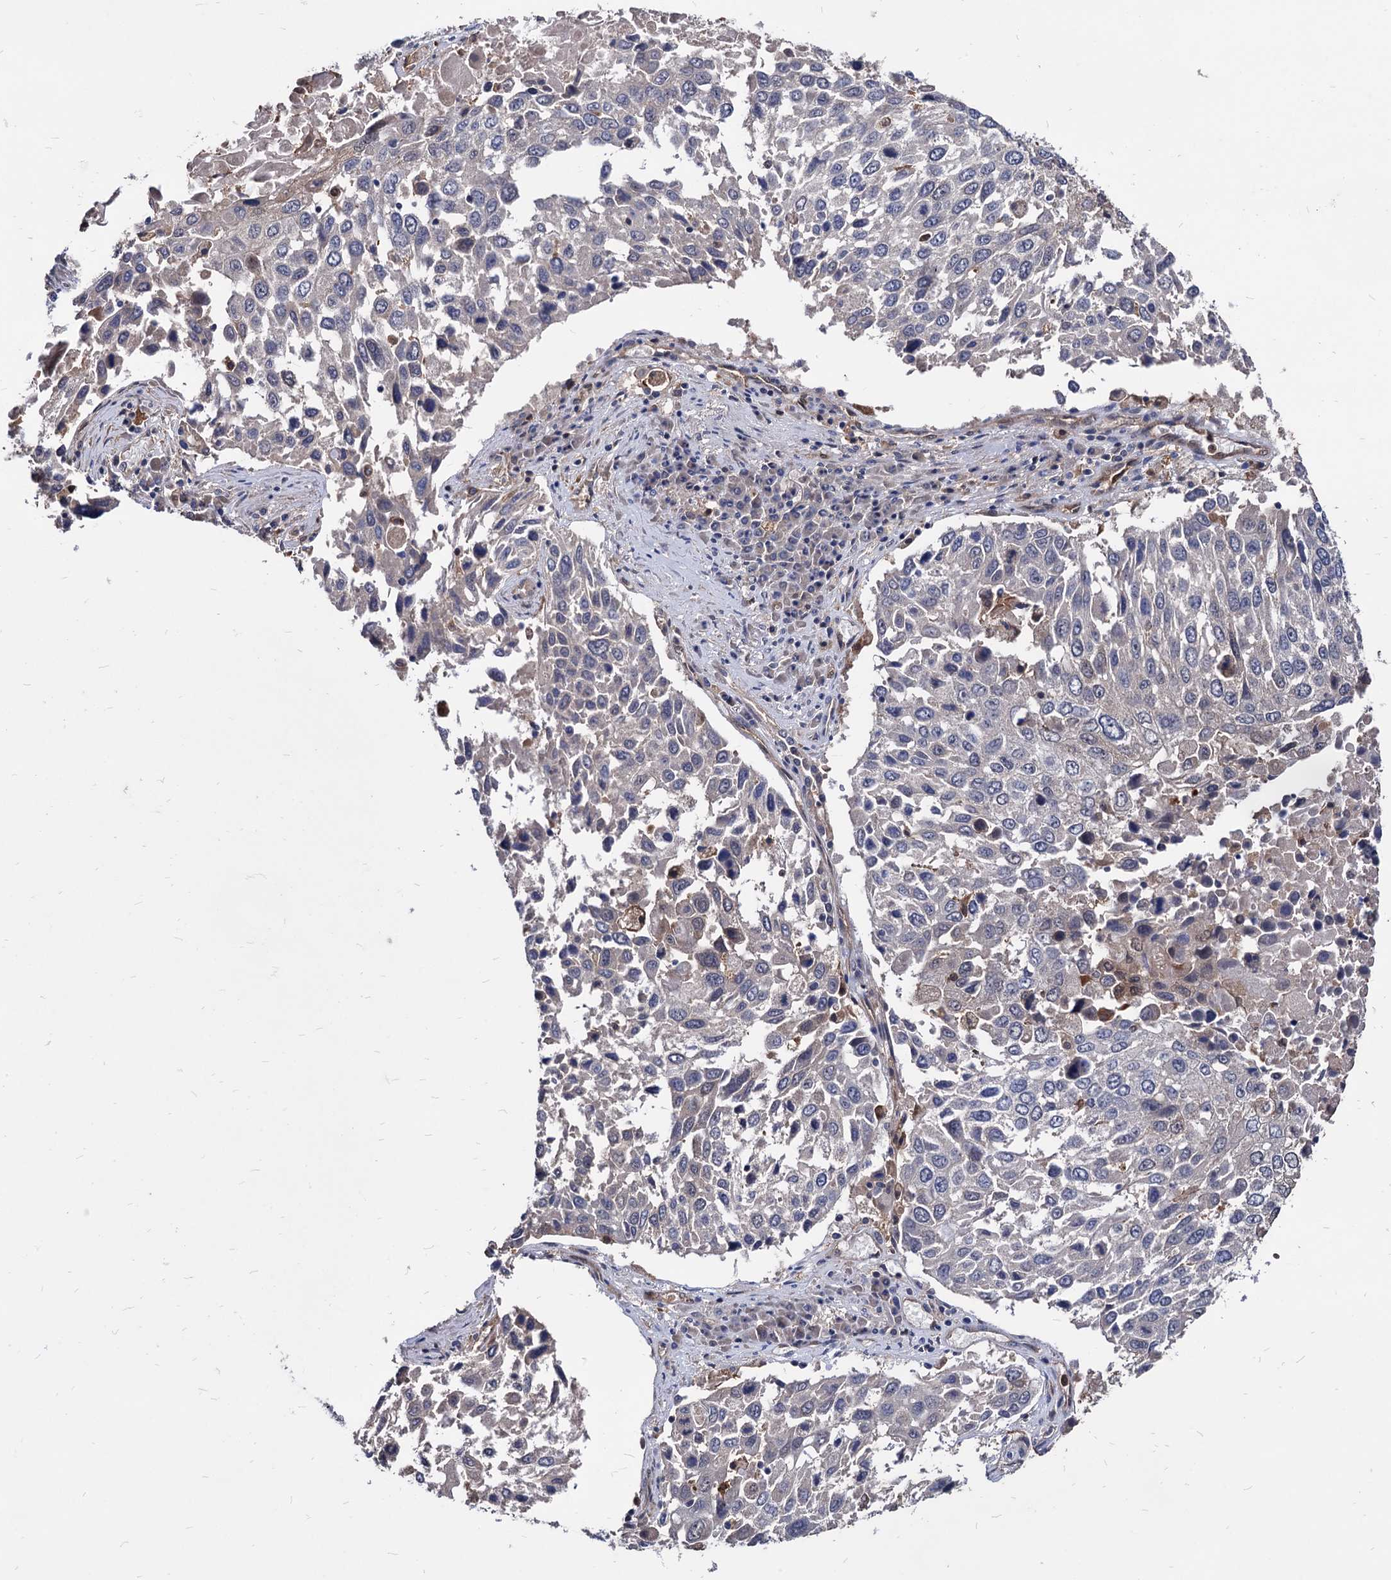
{"staining": {"intensity": "negative", "quantity": "none", "location": "none"}, "tissue": "lung cancer", "cell_type": "Tumor cells", "image_type": "cancer", "snomed": [{"axis": "morphology", "description": "Squamous cell carcinoma, NOS"}, {"axis": "topography", "description": "Lung"}], "caption": "Squamous cell carcinoma (lung) was stained to show a protein in brown. There is no significant staining in tumor cells.", "gene": "CPPED1", "patient": {"sex": "male", "age": 65}}